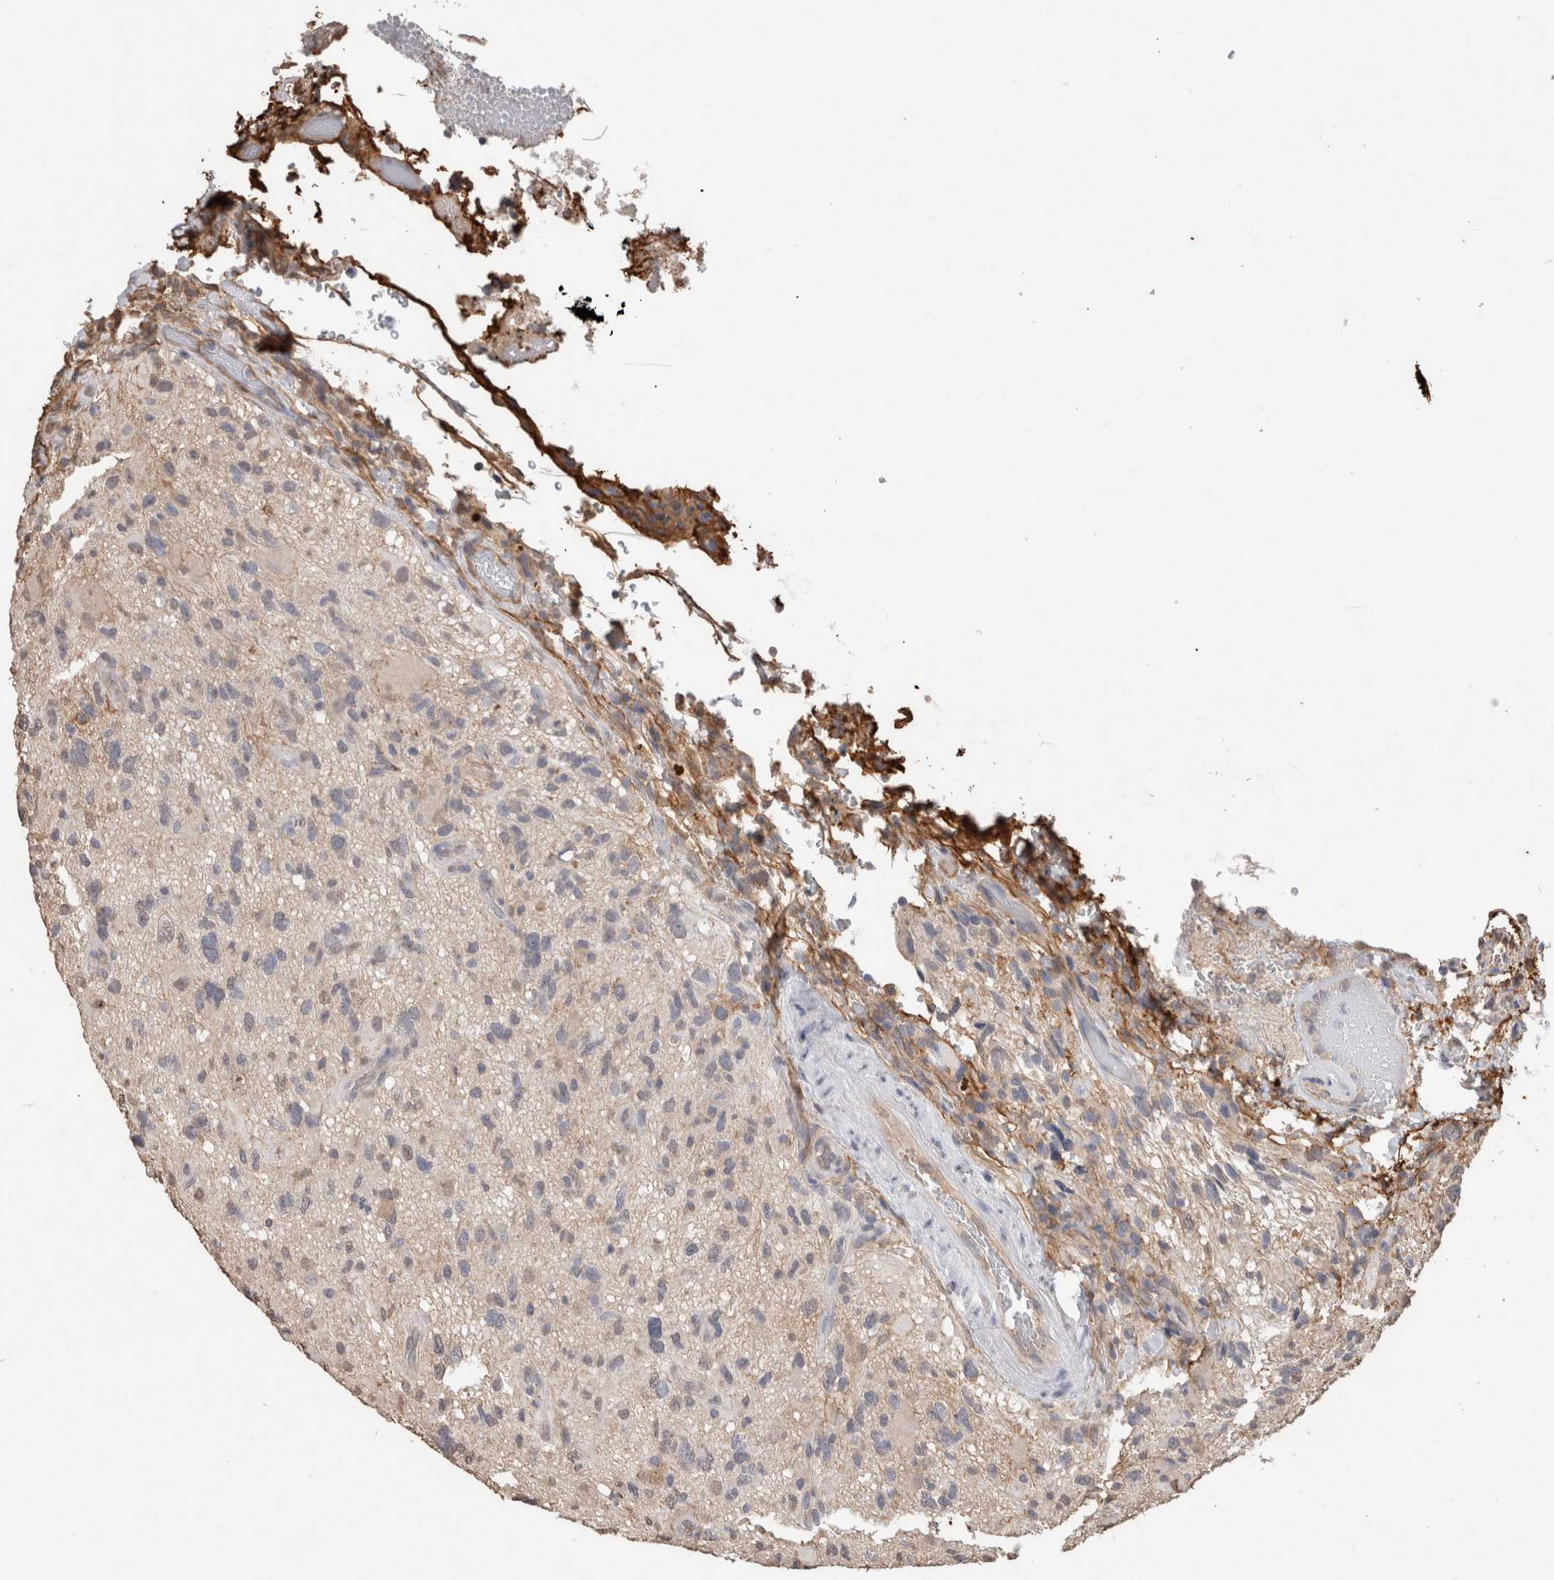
{"staining": {"intensity": "negative", "quantity": "none", "location": "none"}, "tissue": "glioma", "cell_type": "Tumor cells", "image_type": "cancer", "snomed": [{"axis": "morphology", "description": "Glioma, malignant, High grade"}, {"axis": "topography", "description": "Brain"}], "caption": "This is an immunohistochemistry (IHC) micrograph of glioma. There is no expression in tumor cells.", "gene": "S100A10", "patient": {"sex": "male", "age": 33}}